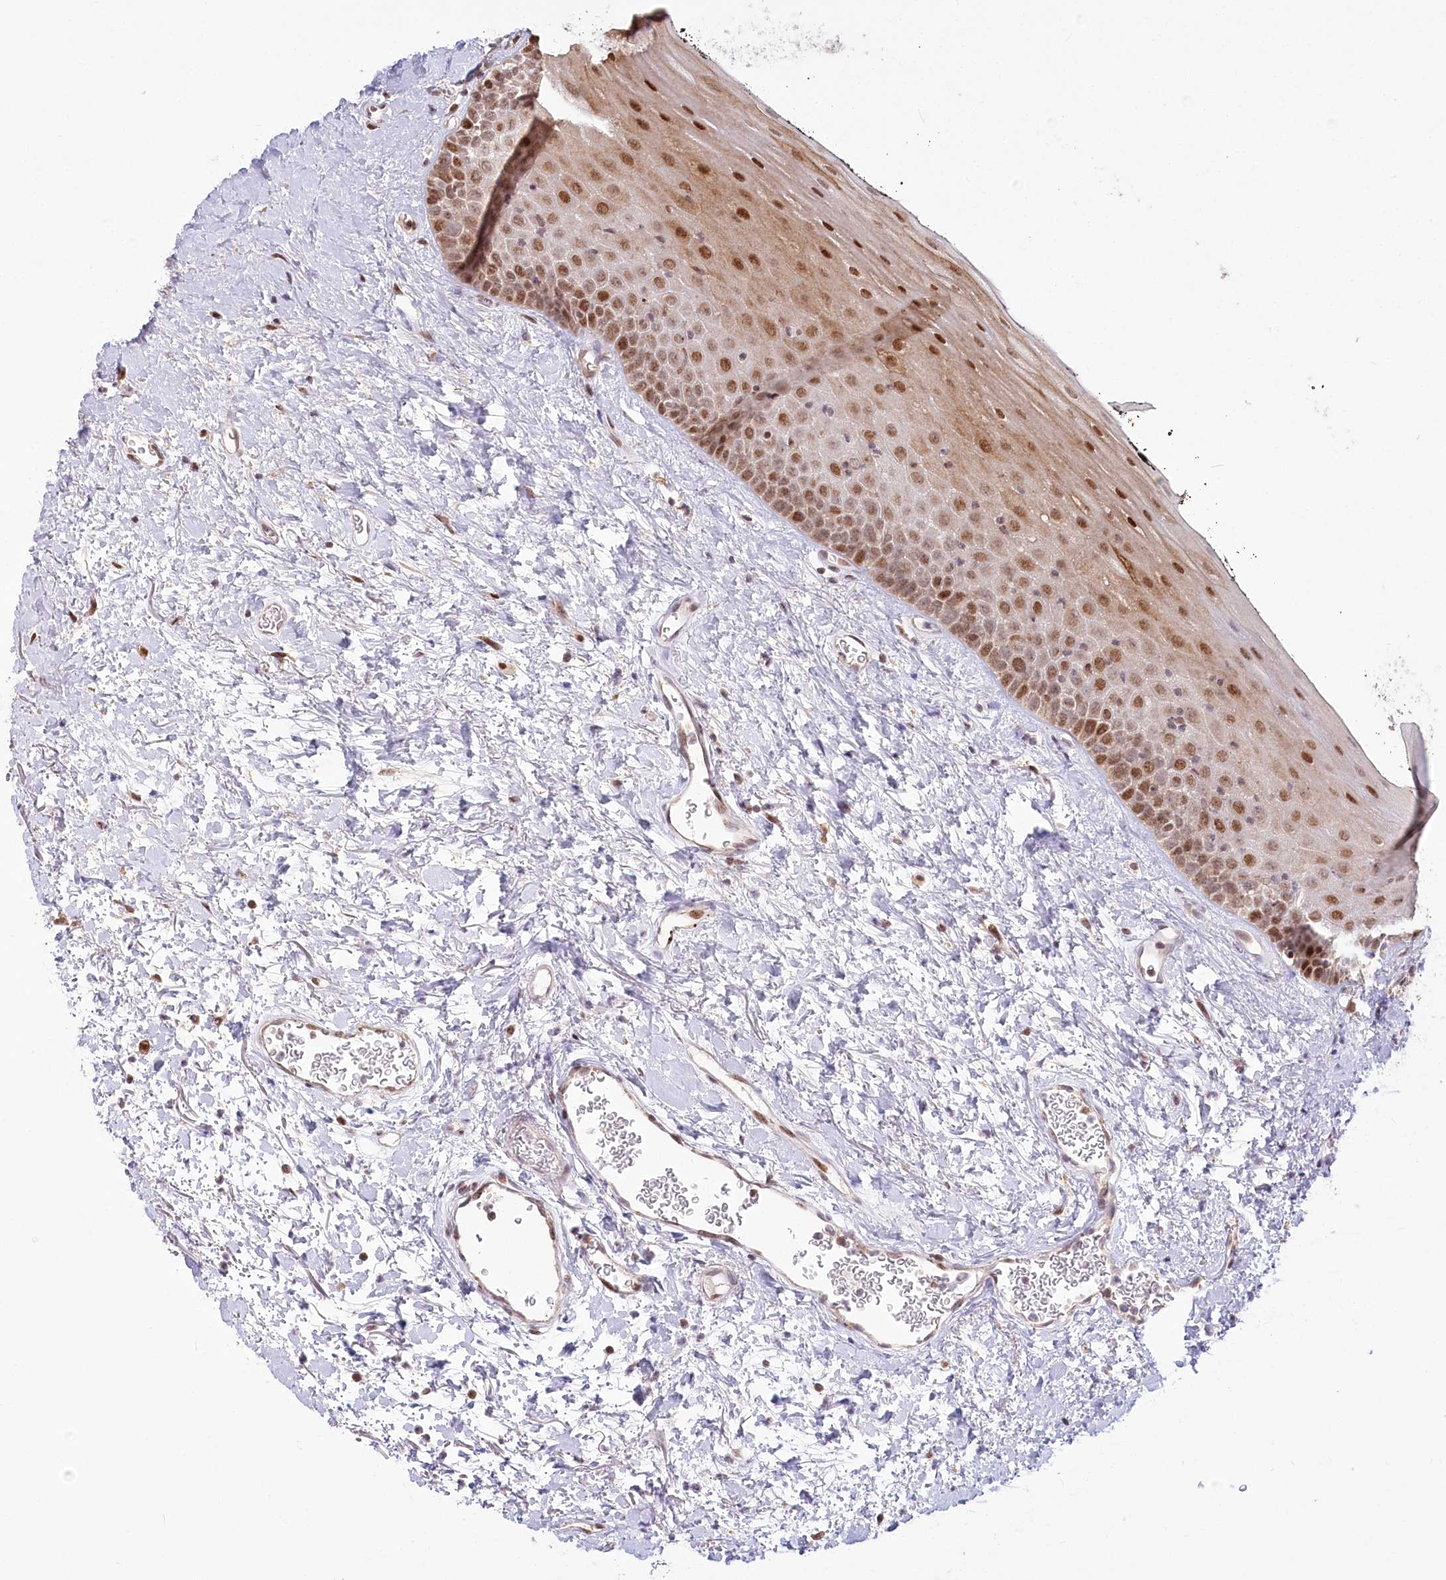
{"staining": {"intensity": "strong", "quantity": "25%-75%", "location": "nuclear"}, "tissue": "oral mucosa", "cell_type": "Squamous epithelial cells", "image_type": "normal", "snomed": [{"axis": "morphology", "description": "Normal tissue, NOS"}, {"axis": "topography", "description": "Oral tissue"}], "caption": "Immunohistochemistry (IHC) photomicrograph of unremarkable oral mucosa: human oral mucosa stained using IHC exhibits high levels of strong protein expression localized specifically in the nuclear of squamous epithelial cells, appearing as a nuclear brown color.", "gene": "PYURF", "patient": {"sex": "male", "age": 74}}